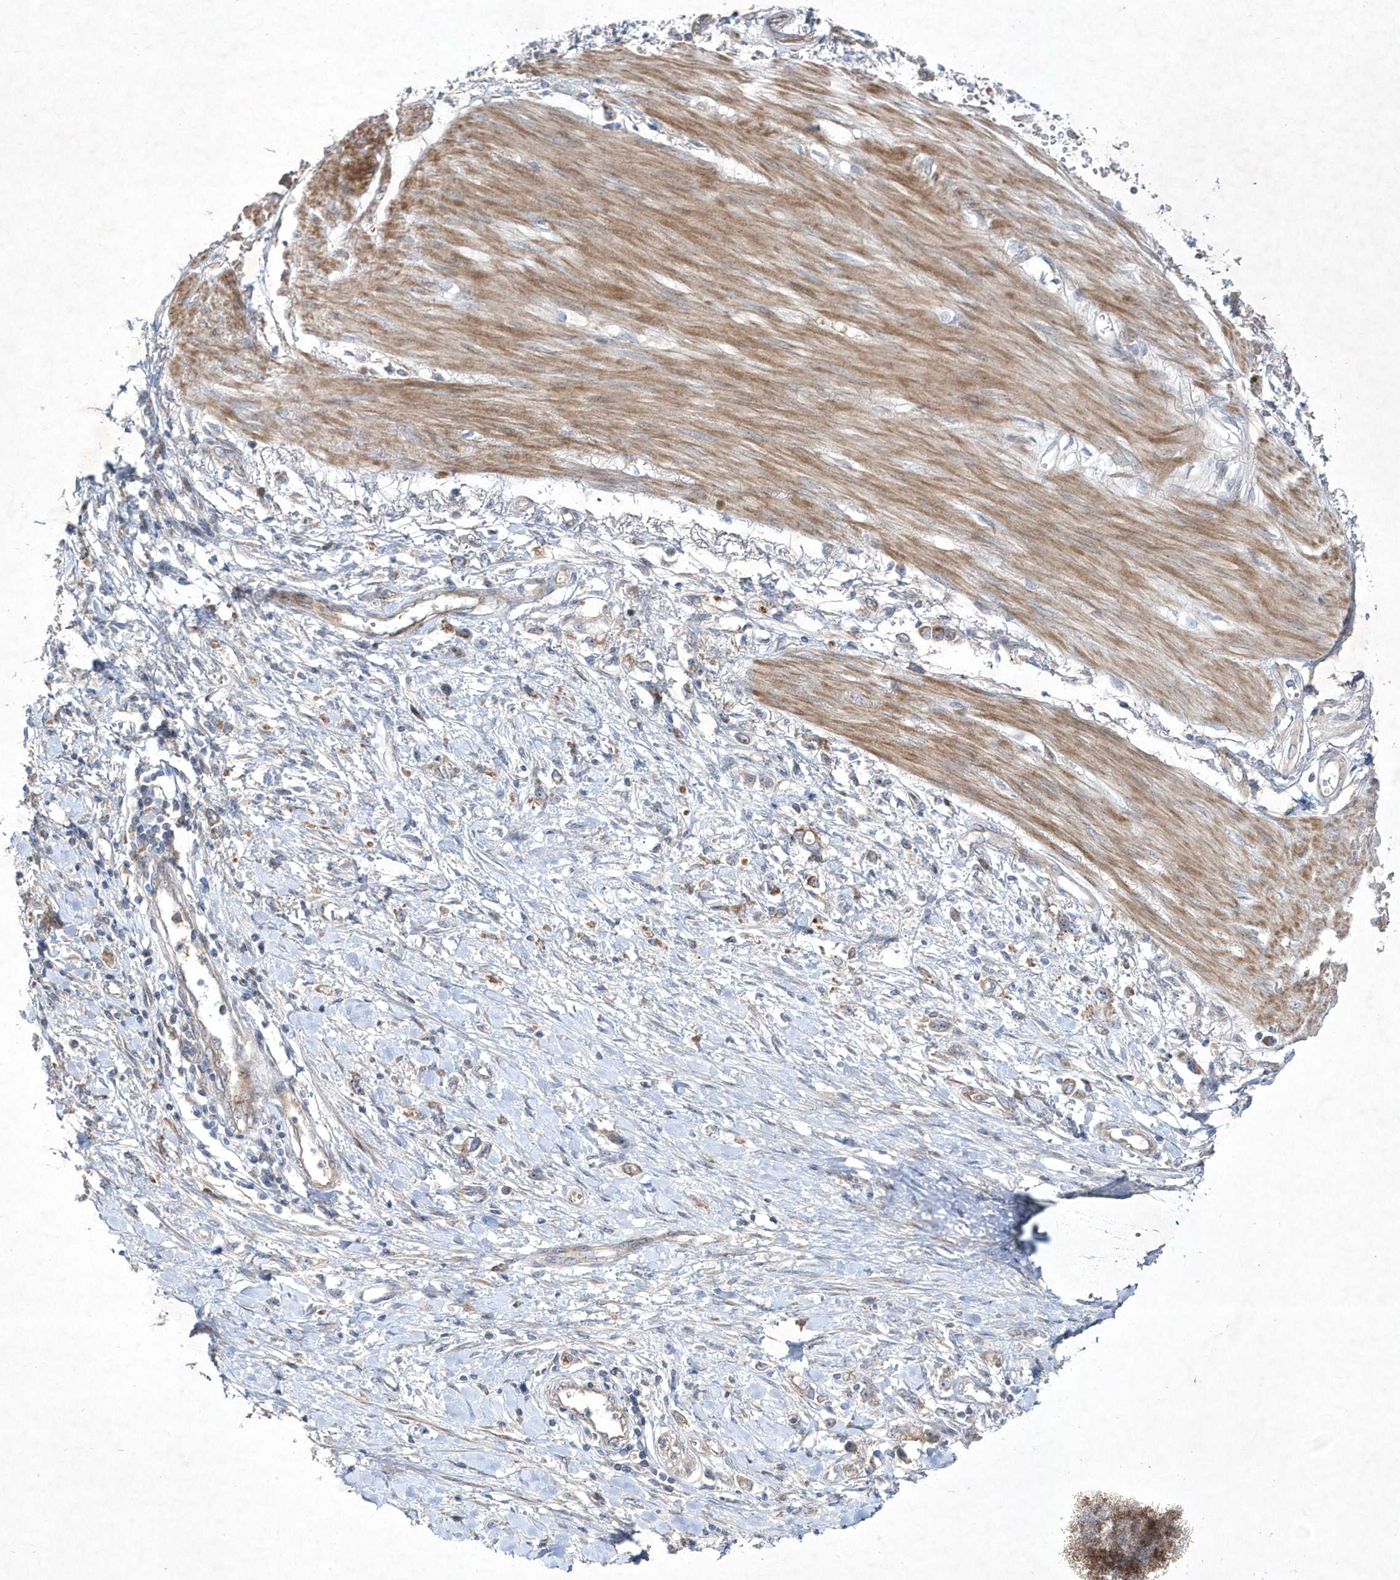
{"staining": {"intensity": "weak", "quantity": "<25%", "location": "cytoplasmic/membranous"}, "tissue": "stomach cancer", "cell_type": "Tumor cells", "image_type": "cancer", "snomed": [{"axis": "morphology", "description": "Adenocarcinoma, NOS"}, {"axis": "topography", "description": "Stomach"}], "caption": "Stomach cancer (adenocarcinoma) was stained to show a protein in brown. There is no significant staining in tumor cells.", "gene": "DSPP", "patient": {"sex": "female", "age": 76}}